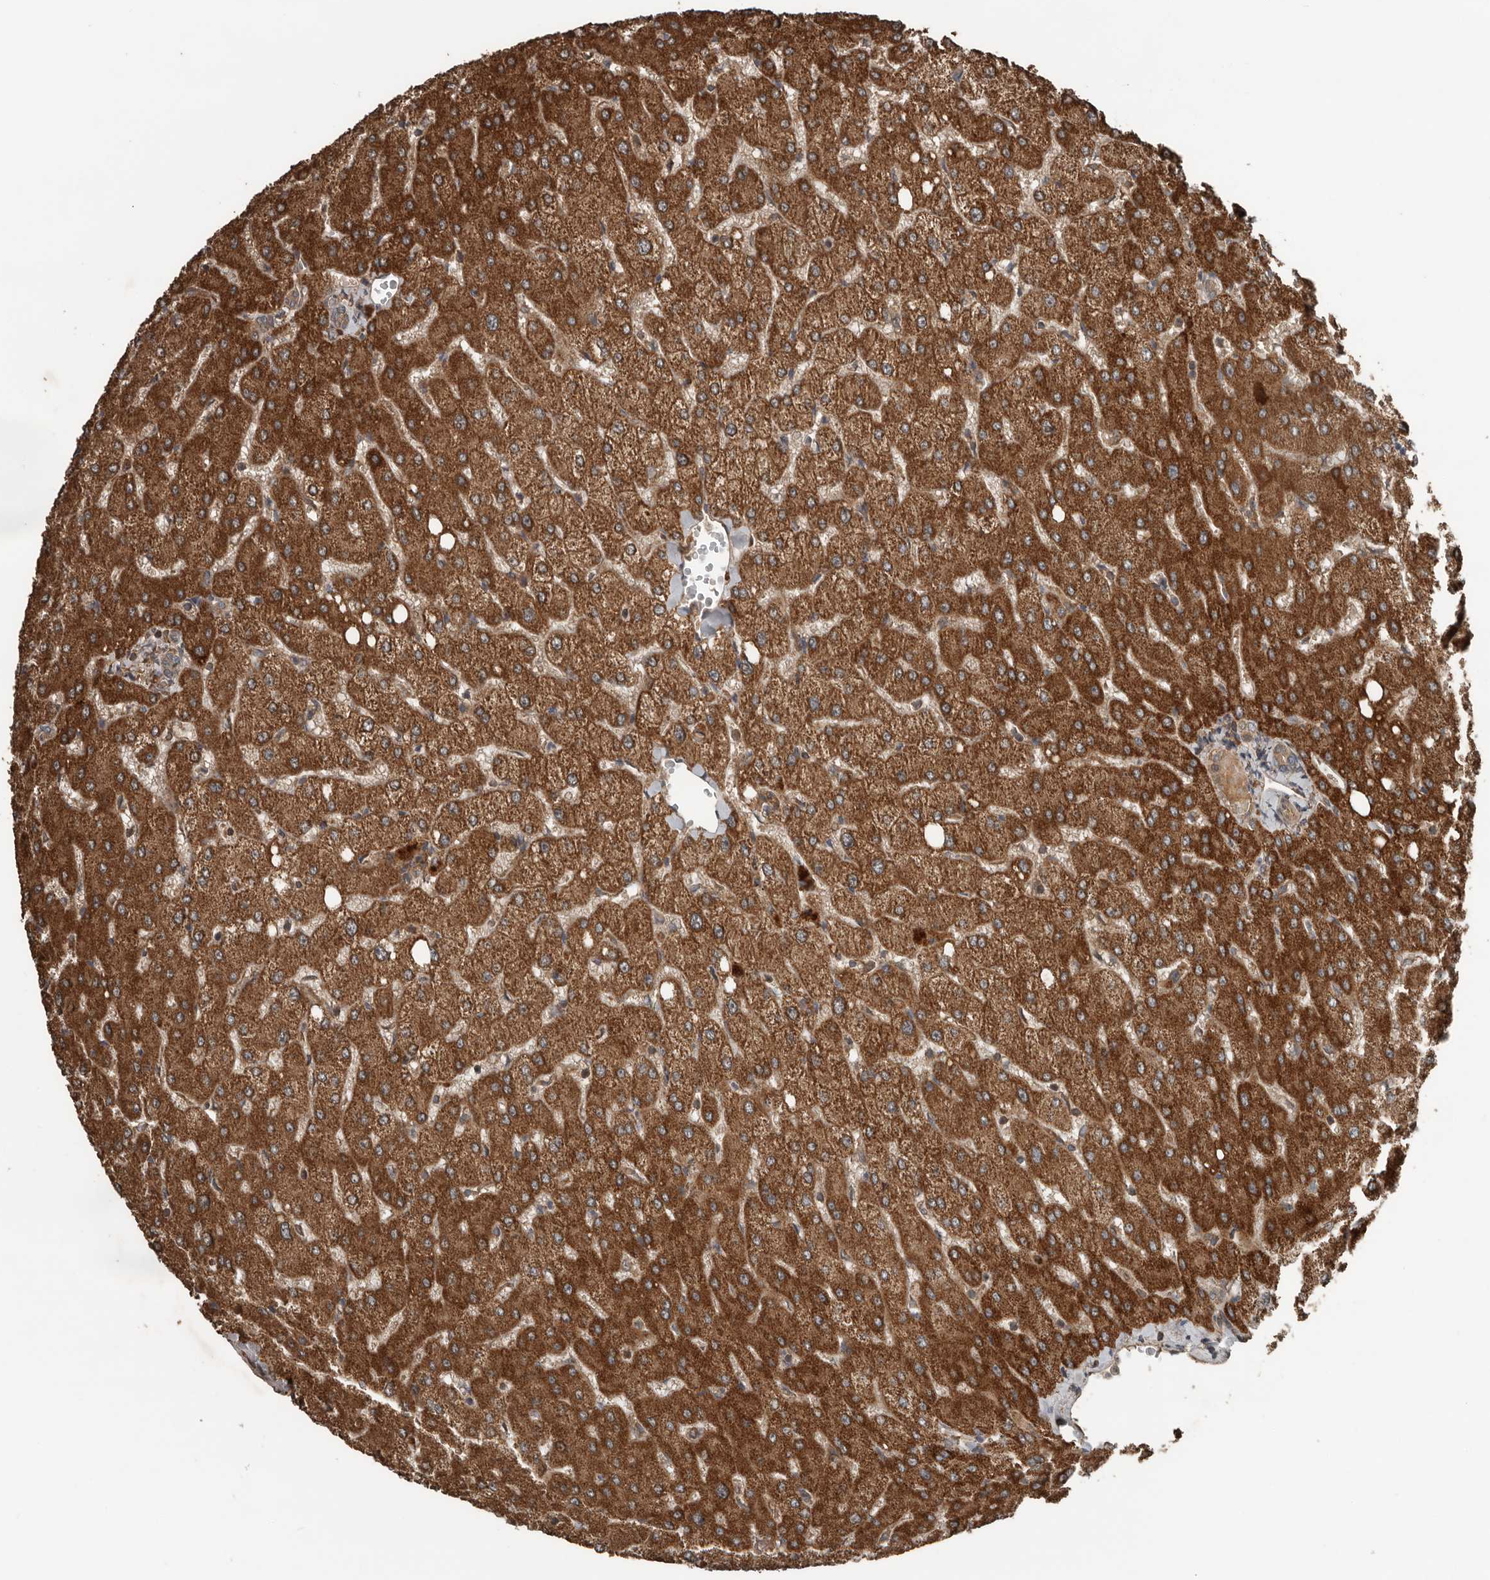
{"staining": {"intensity": "weak", "quantity": ">75%", "location": "cytoplasmic/membranous"}, "tissue": "liver", "cell_type": "Cholangiocytes", "image_type": "normal", "snomed": [{"axis": "morphology", "description": "Normal tissue, NOS"}, {"axis": "topography", "description": "Liver"}], "caption": "This is a micrograph of immunohistochemistry staining of normal liver, which shows weak staining in the cytoplasmic/membranous of cholangiocytes.", "gene": "RNF207", "patient": {"sex": "female", "age": 54}}